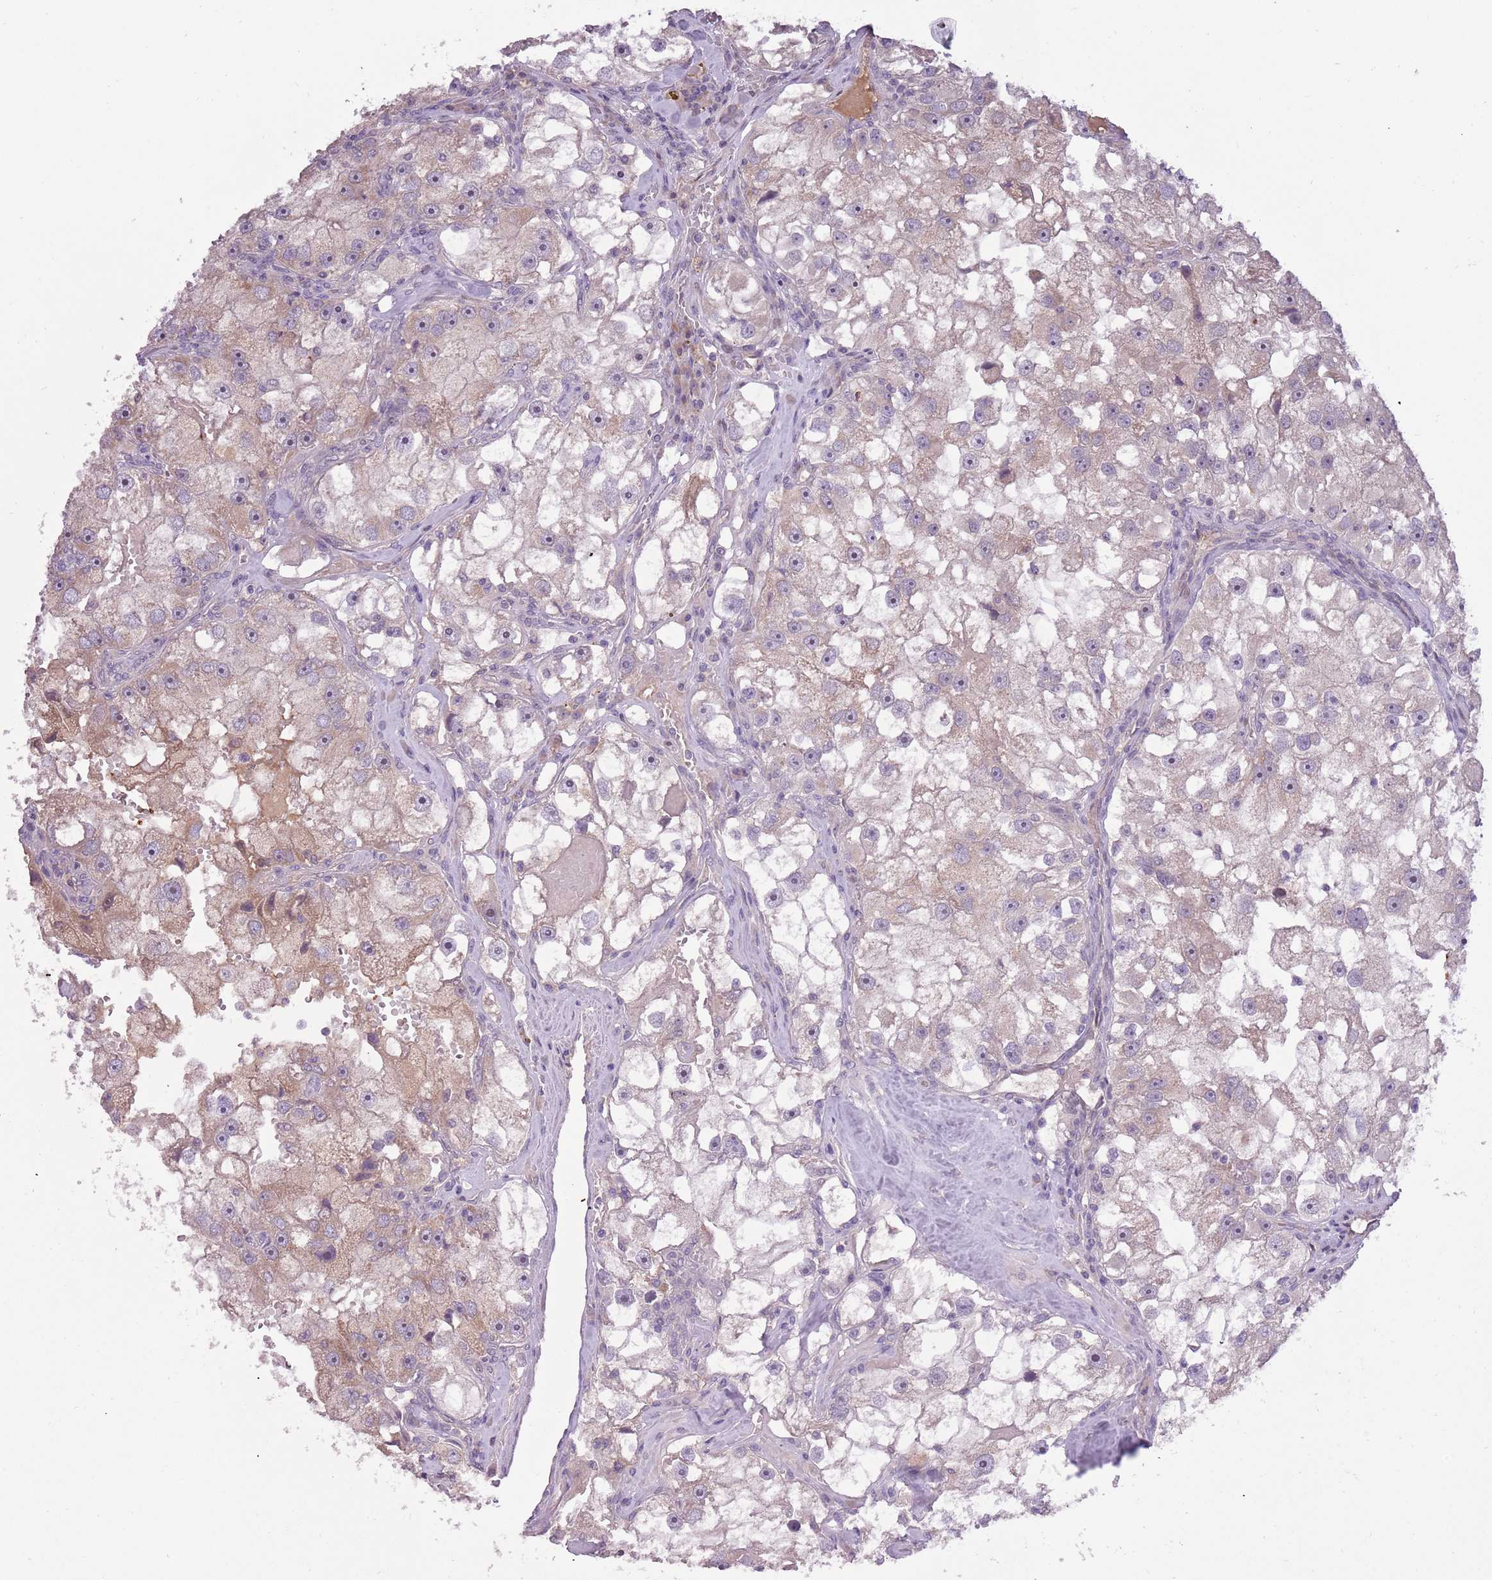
{"staining": {"intensity": "weak", "quantity": "25%-75%", "location": "cytoplasmic/membranous"}, "tissue": "renal cancer", "cell_type": "Tumor cells", "image_type": "cancer", "snomed": [{"axis": "morphology", "description": "Adenocarcinoma, NOS"}, {"axis": "topography", "description": "Kidney"}], "caption": "A high-resolution photomicrograph shows immunohistochemistry (IHC) staining of renal cancer, which exhibits weak cytoplasmic/membranous positivity in about 25%-75% of tumor cells. Immunohistochemistry stains the protein of interest in brown and the nuclei are stained blue.", "gene": "SHROOM3", "patient": {"sex": "male", "age": 63}}